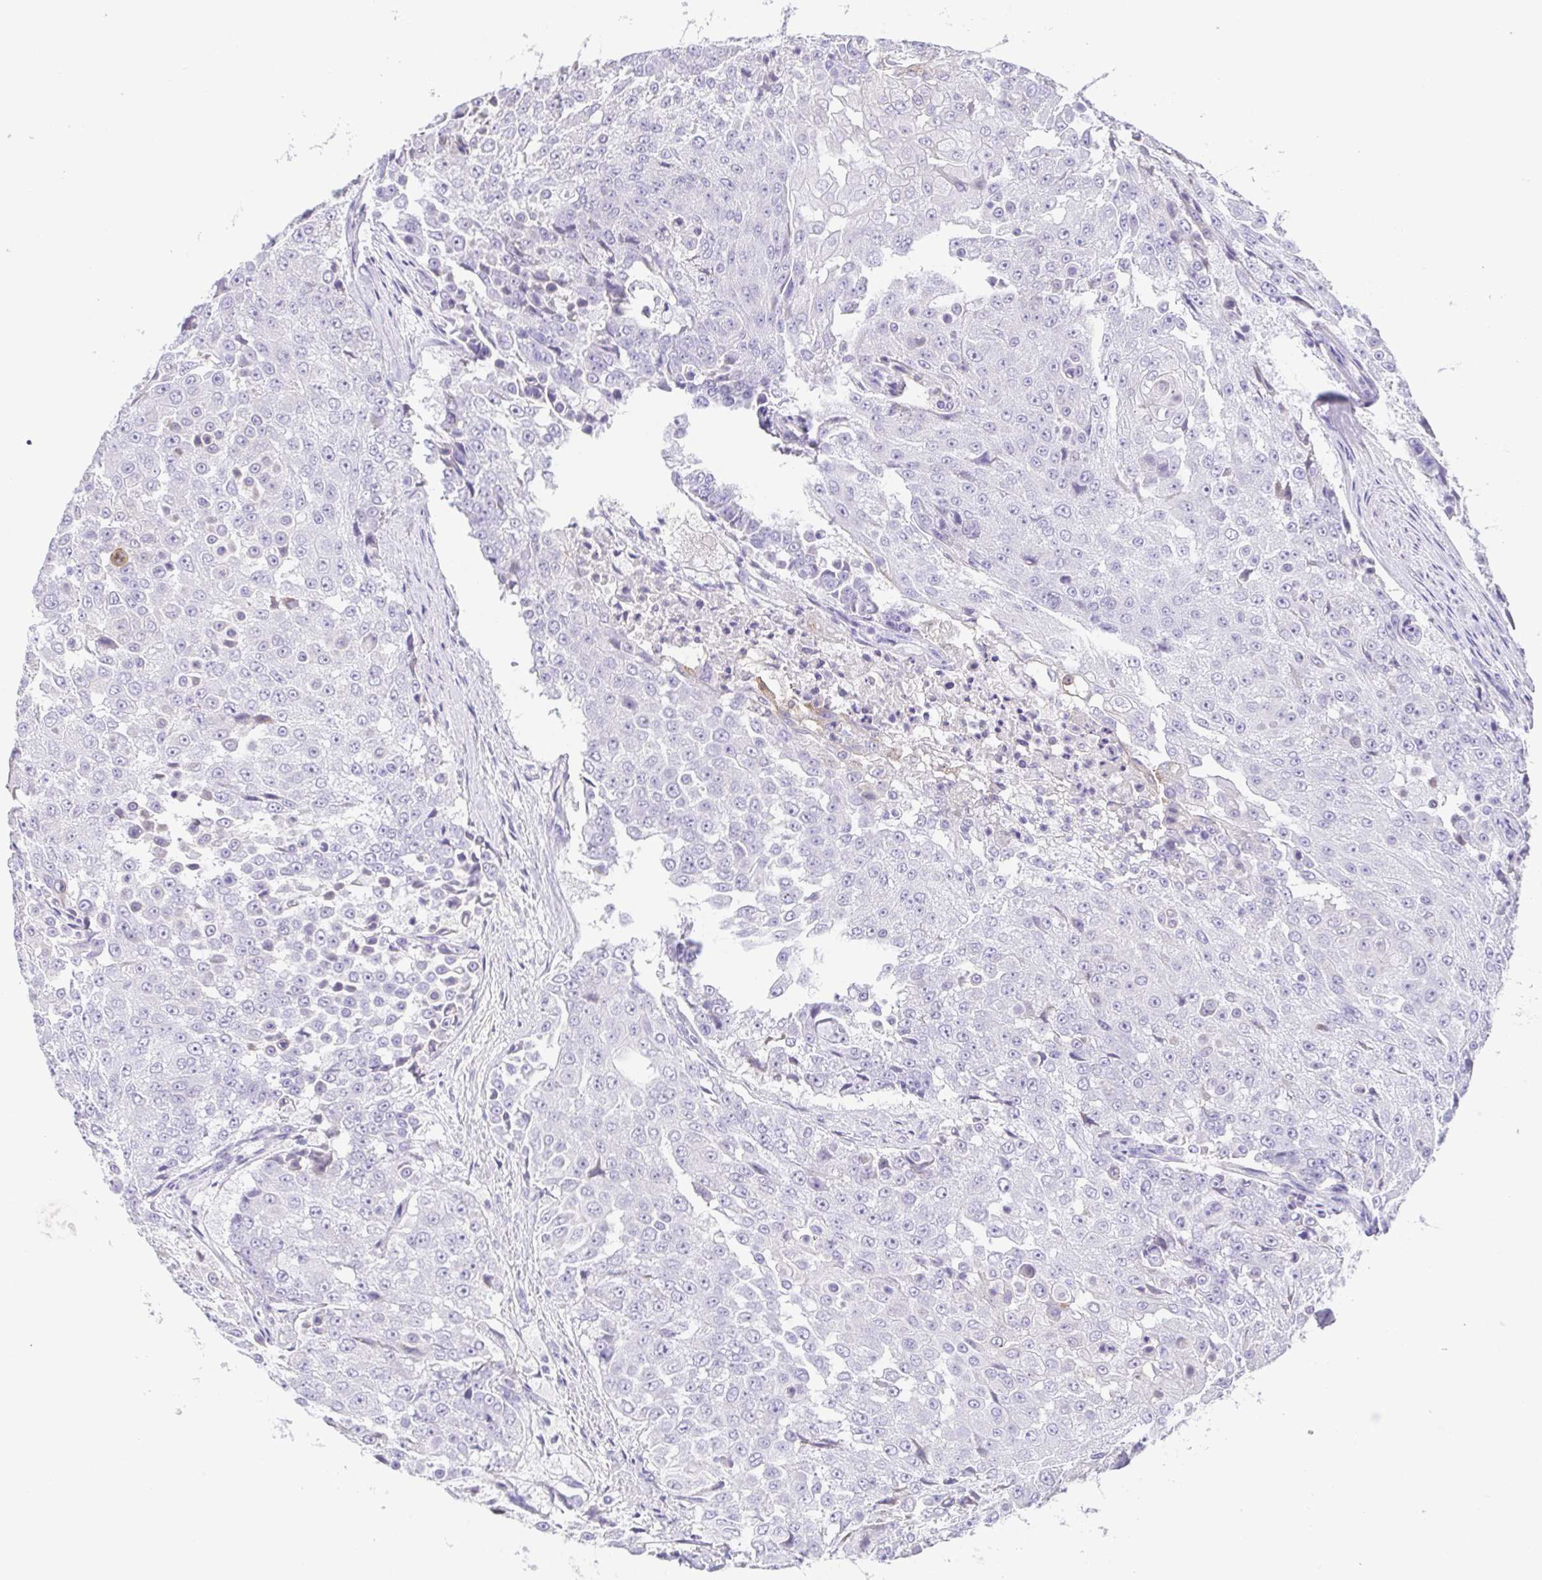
{"staining": {"intensity": "negative", "quantity": "none", "location": "none"}, "tissue": "urothelial cancer", "cell_type": "Tumor cells", "image_type": "cancer", "snomed": [{"axis": "morphology", "description": "Urothelial carcinoma, High grade"}, {"axis": "topography", "description": "Urinary bladder"}], "caption": "Tumor cells show no significant protein positivity in urothelial cancer.", "gene": "HAPLN2", "patient": {"sex": "female", "age": 63}}